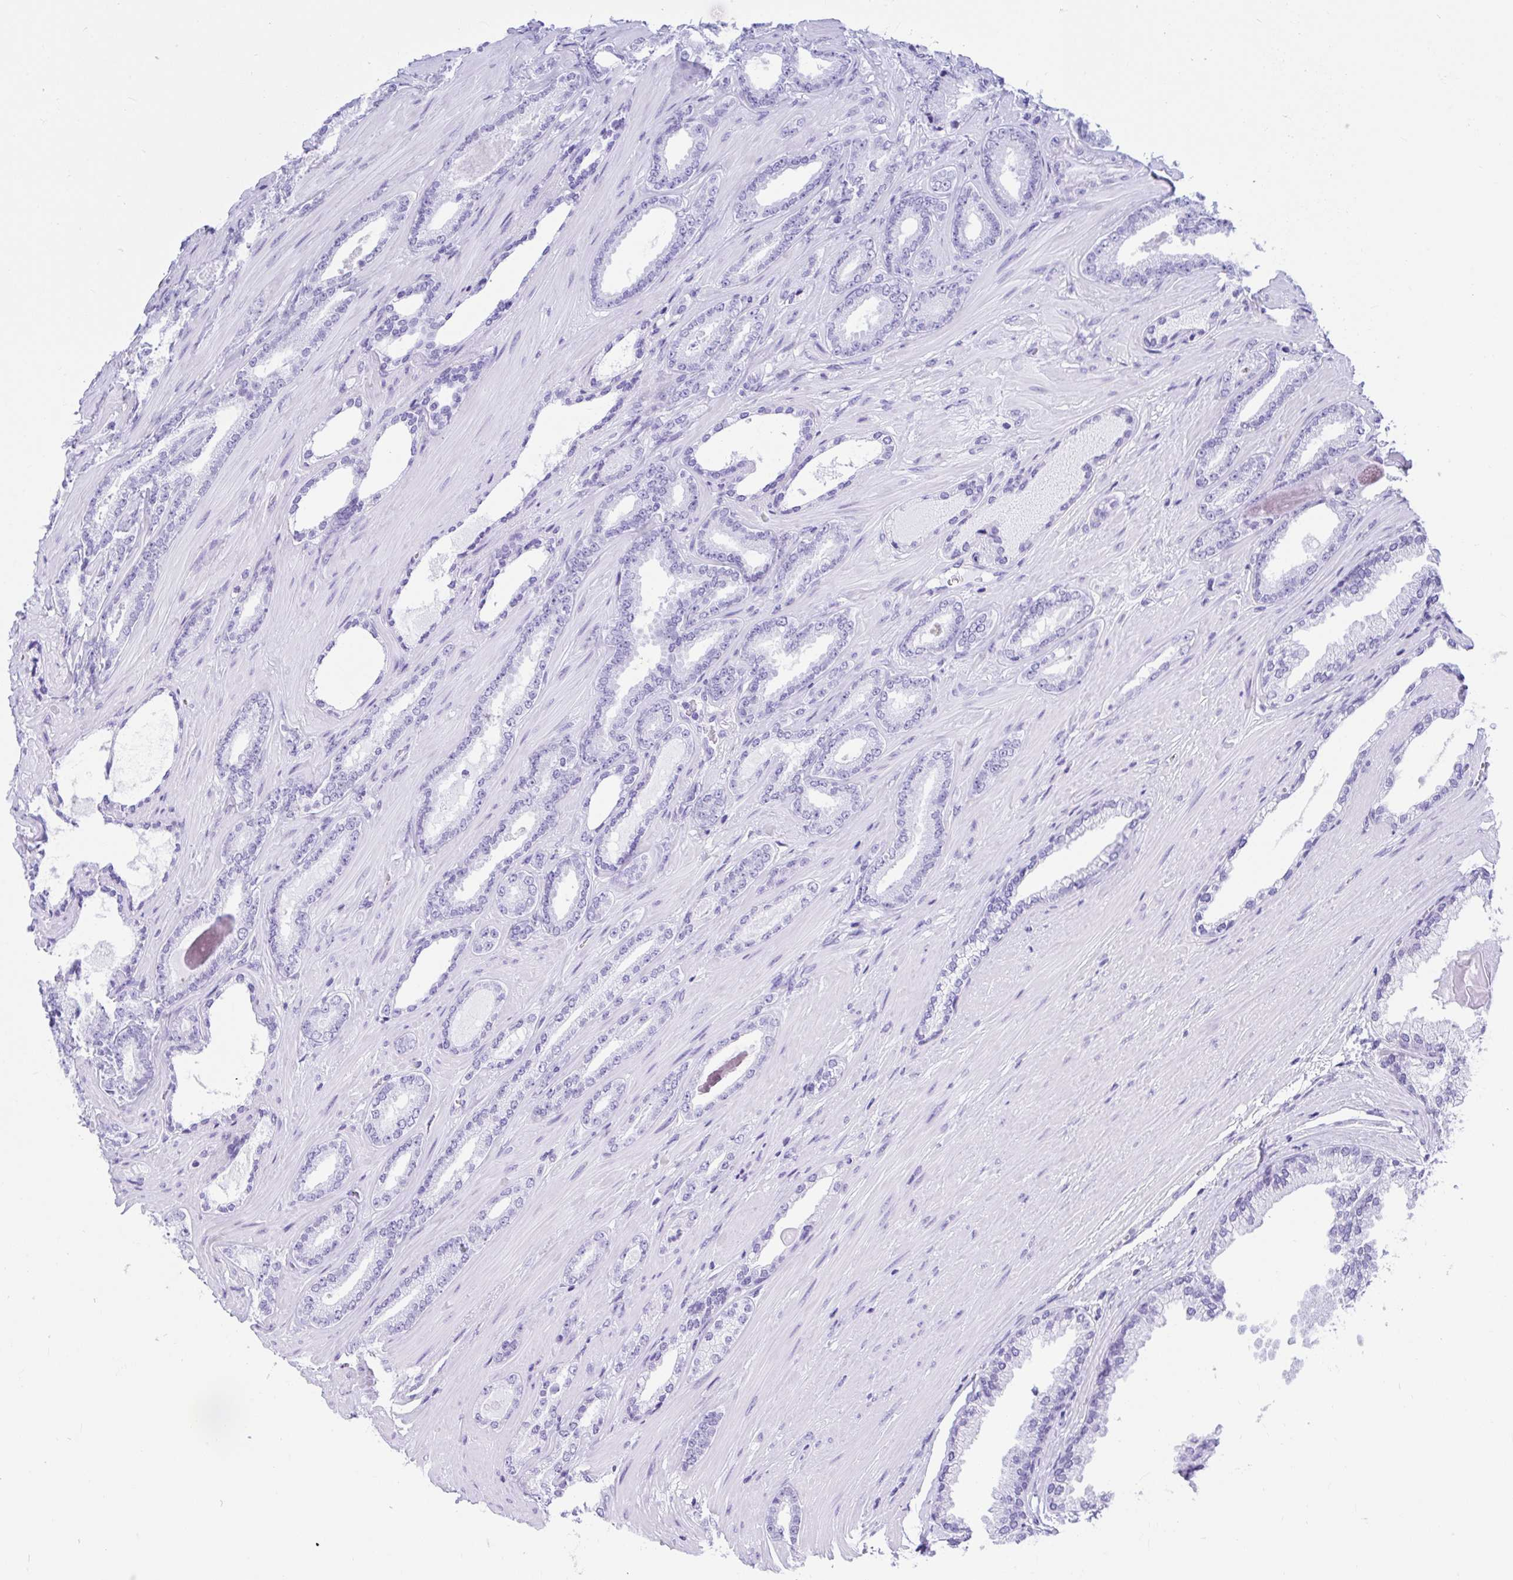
{"staining": {"intensity": "negative", "quantity": "none", "location": "none"}, "tissue": "prostate cancer", "cell_type": "Tumor cells", "image_type": "cancer", "snomed": [{"axis": "morphology", "description": "Adenocarcinoma, Low grade"}, {"axis": "topography", "description": "Prostate"}], "caption": "Micrograph shows no protein staining in tumor cells of prostate cancer tissue.", "gene": "THOP1", "patient": {"sex": "male", "age": 61}}